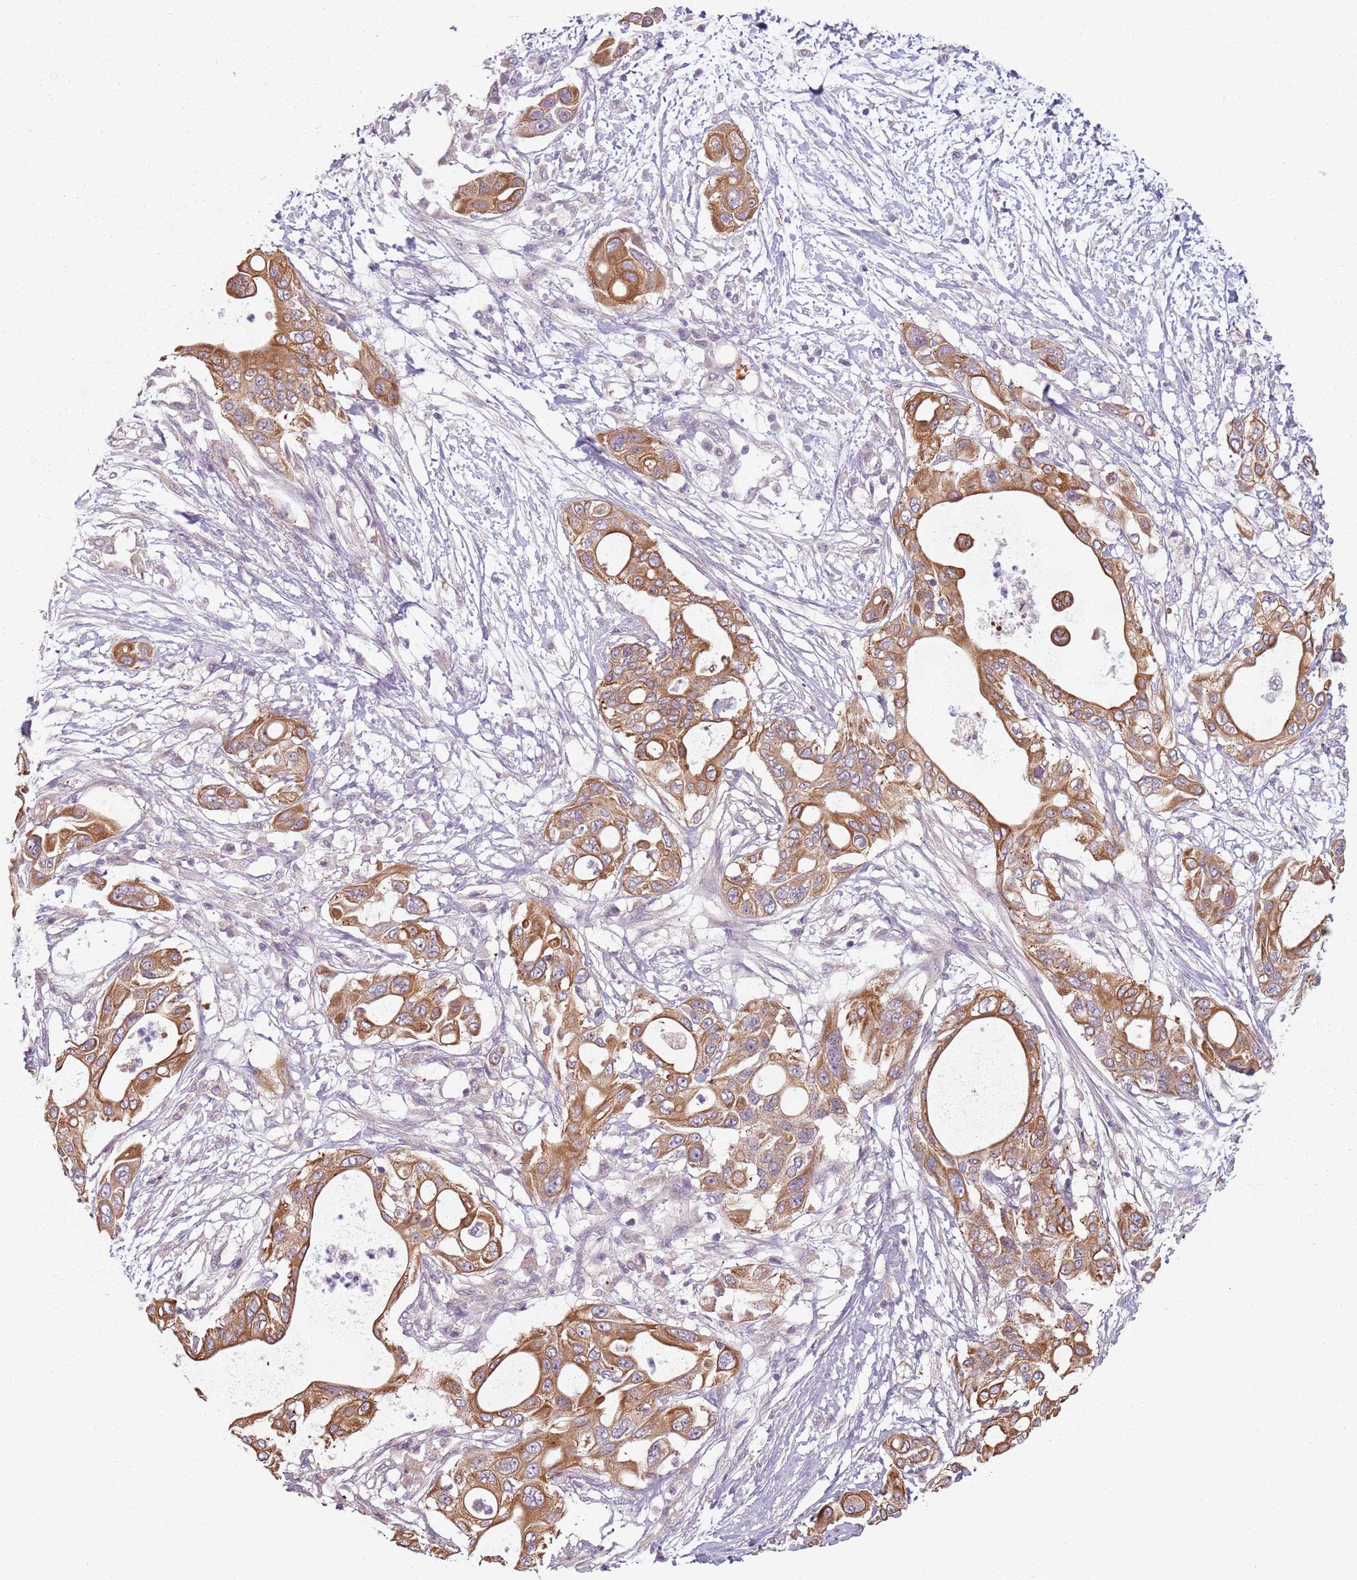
{"staining": {"intensity": "moderate", "quantity": ">75%", "location": "cytoplasmic/membranous"}, "tissue": "pancreatic cancer", "cell_type": "Tumor cells", "image_type": "cancer", "snomed": [{"axis": "morphology", "description": "Adenocarcinoma, NOS"}, {"axis": "topography", "description": "Pancreas"}], "caption": "Adenocarcinoma (pancreatic) stained with immunohistochemistry exhibits moderate cytoplasmic/membranous positivity in approximately >75% of tumor cells.", "gene": "TLCD2", "patient": {"sex": "male", "age": 68}}